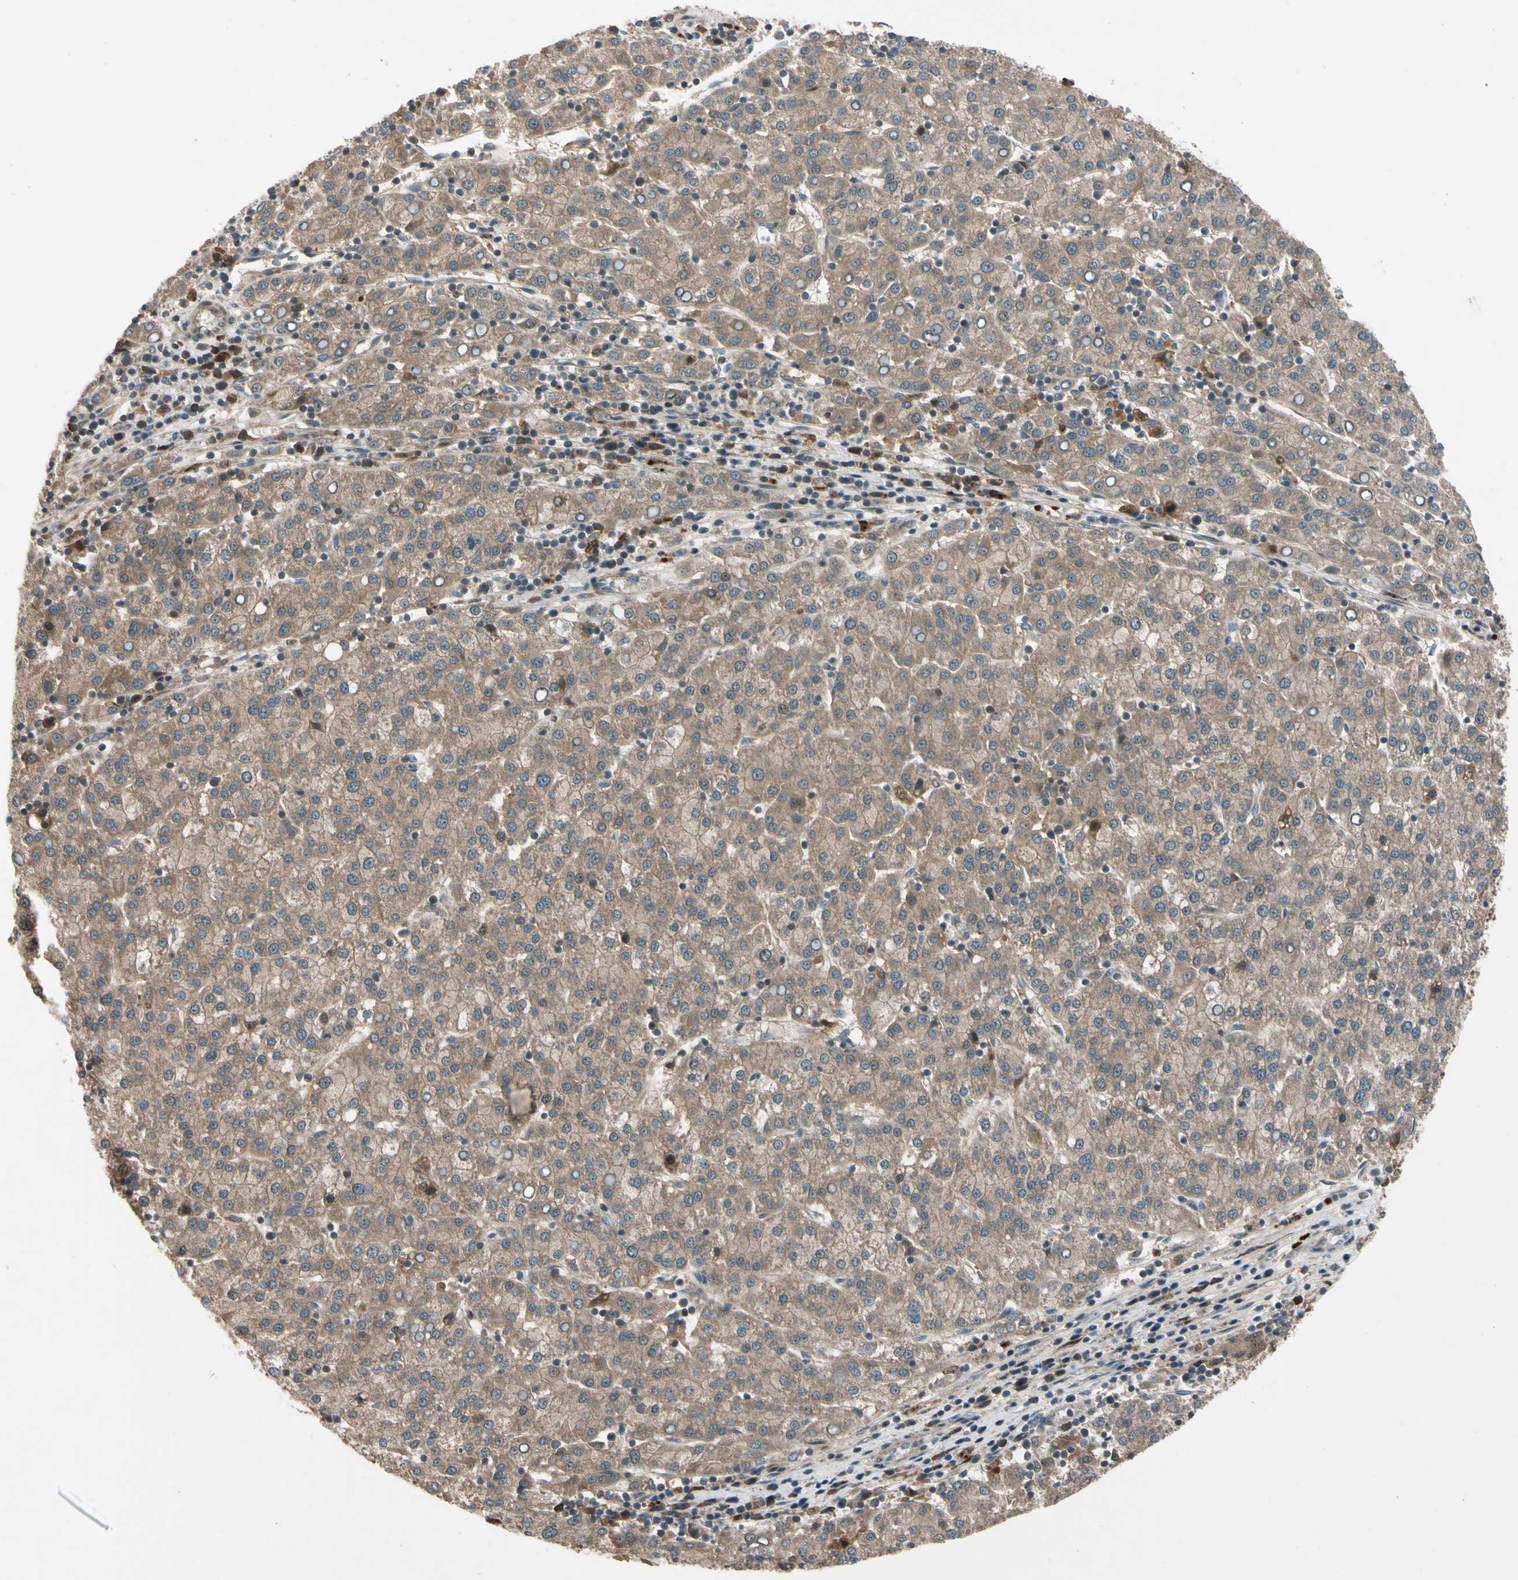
{"staining": {"intensity": "moderate", "quantity": ">75%", "location": "cytoplasmic/membranous"}, "tissue": "liver cancer", "cell_type": "Tumor cells", "image_type": "cancer", "snomed": [{"axis": "morphology", "description": "Carcinoma, Hepatocellular, NOS"}, {"axis": "topography", "description": "Liver"}], "caption": "DAB immunohistochemical staining of liver cancer (hepatocellular carcinoma) reveals moderate cytoplasmic/membranous protein staining in approximately >75% of tumor cells.", "gene": "ACVR1C", "patient": {"sex": "female", "age": 58}}